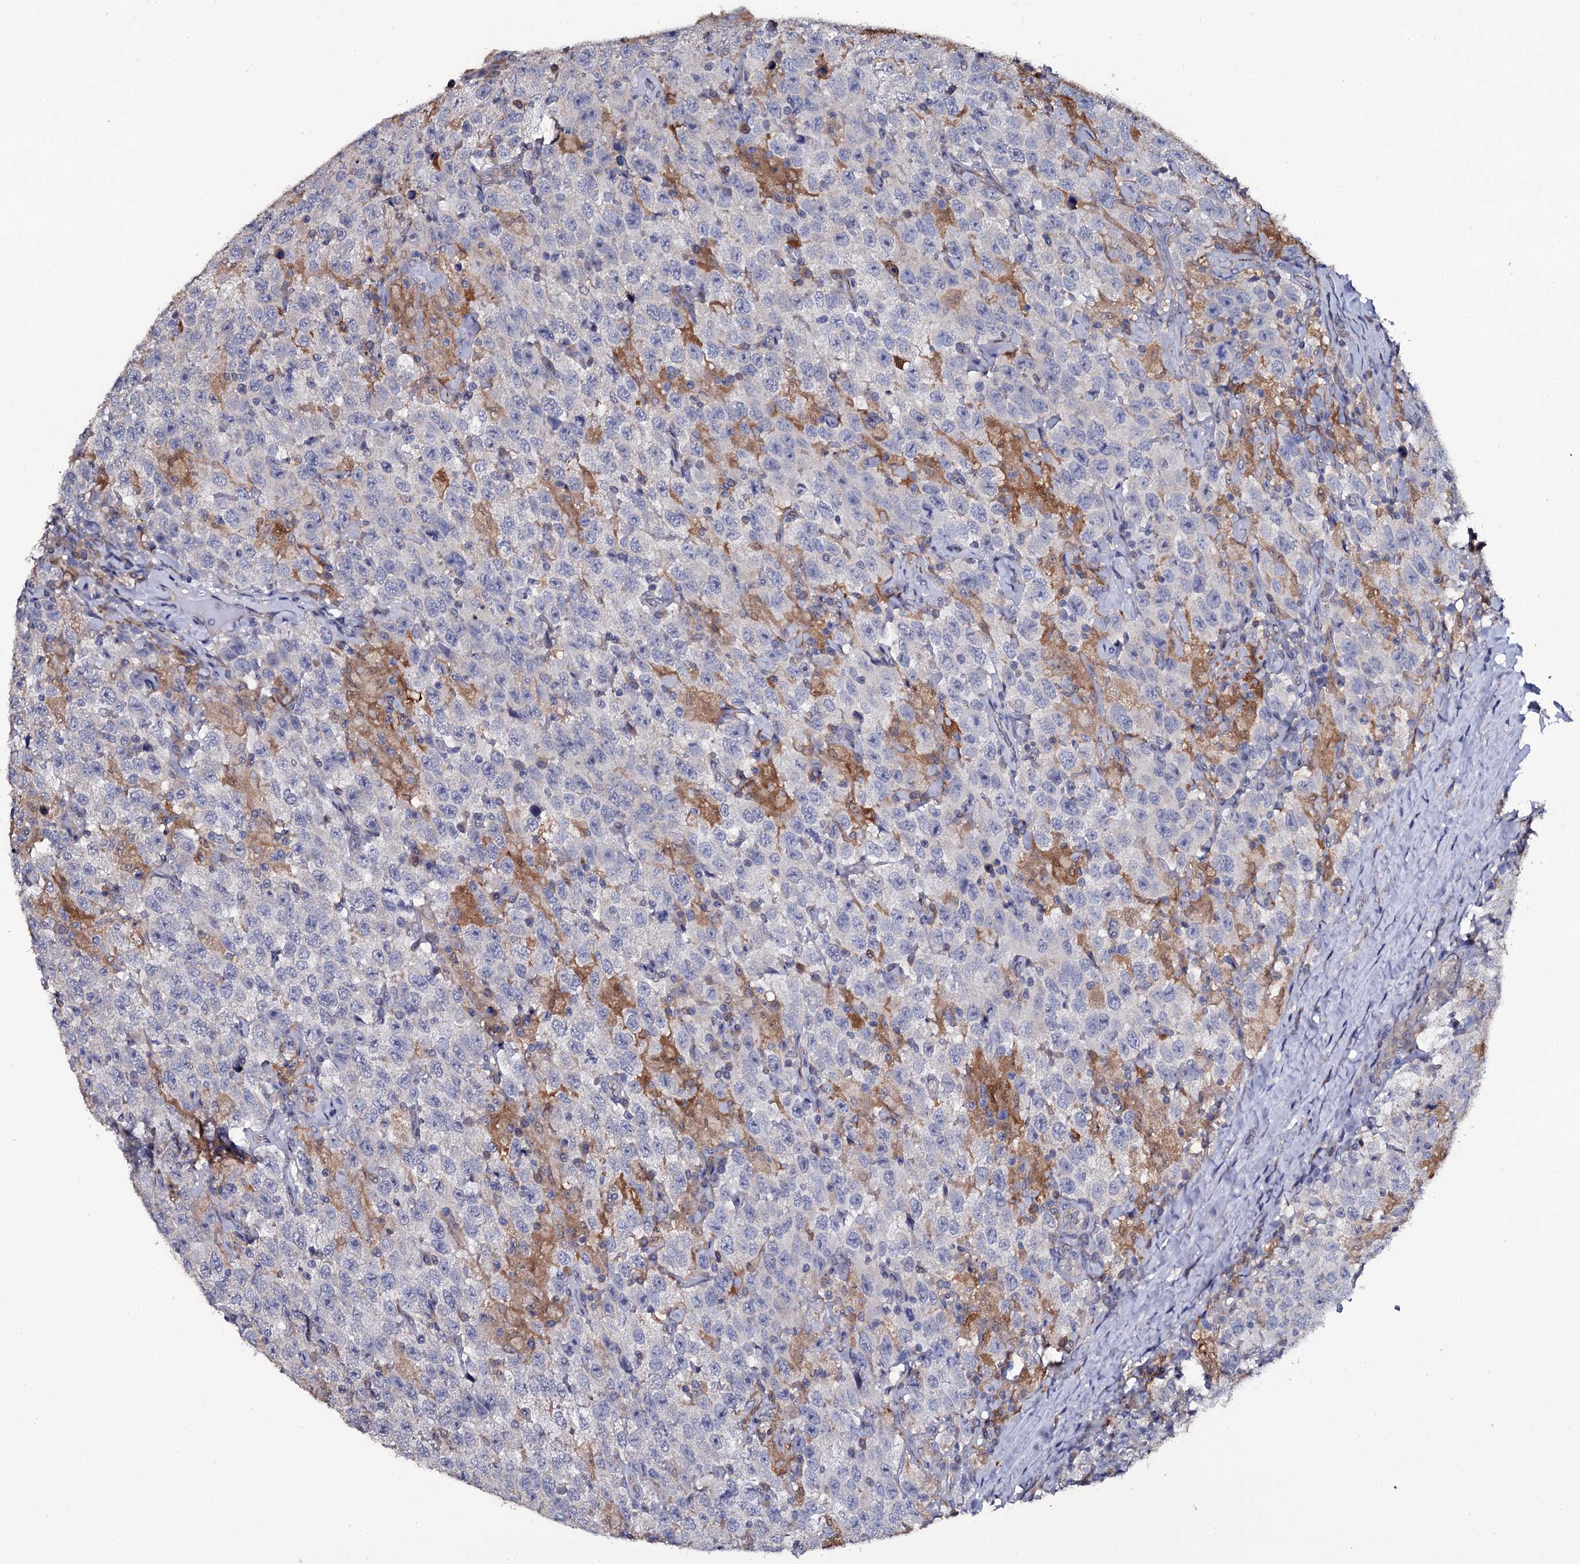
{"staining": {"intensity": "negative", "quantity": "none", "location": "none"}, "tissue": "testis cancer", "cell_type": "Tumor cells", "image_type": "cancer", "snomed": [{"axis": "morphology", "description": "Seminoma, NOS"}, {"axis": "topography", "description": "Testis"}], "caption": "IHC micrograph of neoplastic tissue: seminoma (testis) stained with DAB demonstrates no significant protein expression in tumor cells.", "gene": "CRYL1", "patient": {"sex": "male", "age": 41}}